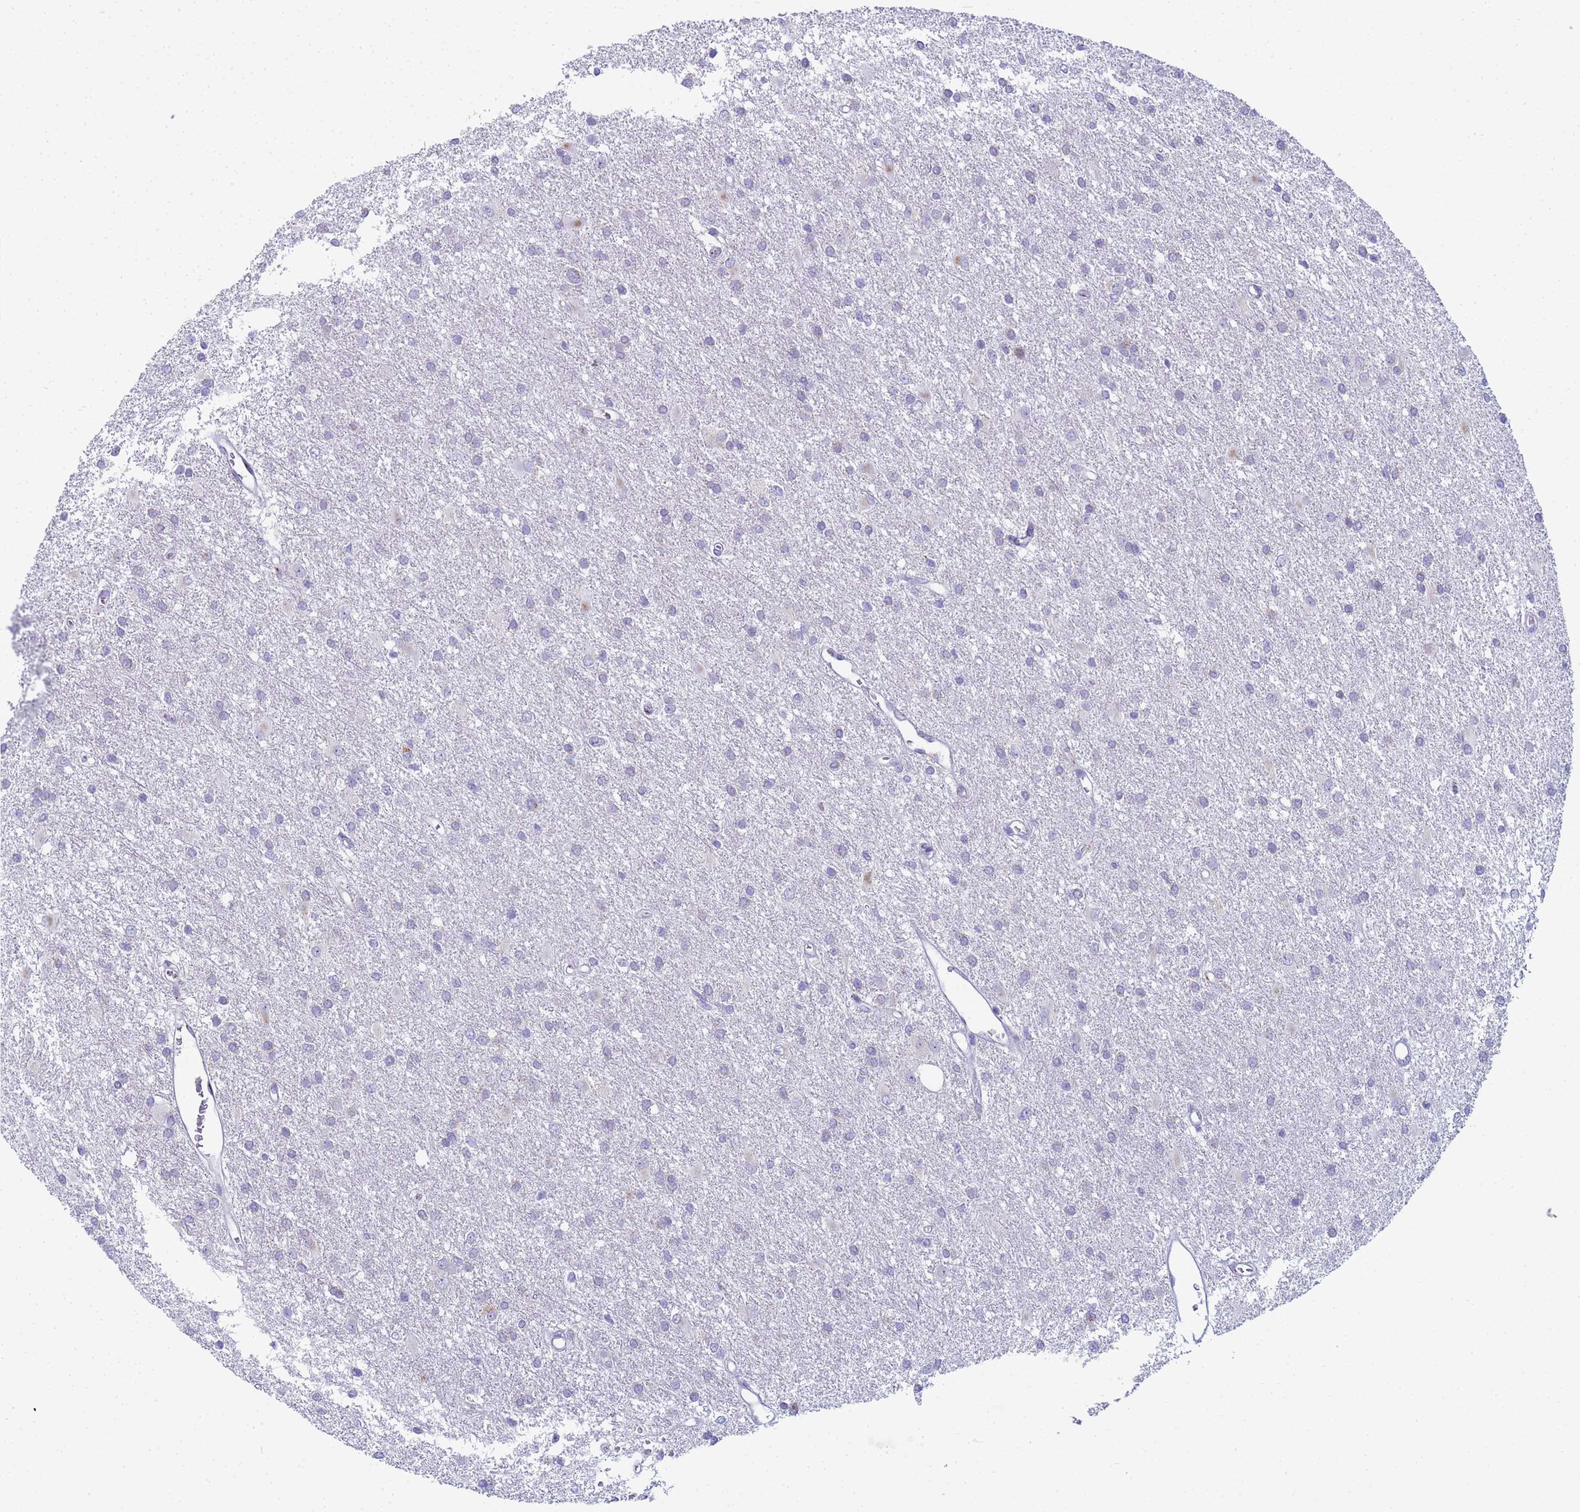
{"staining": {"intensity": "negative", "quantity": "none", "location": "none"}, "tissue": "glioma", "cell_type": "Tumor cells", "image_type": "cancer", "snomed": [{"axis": "morphology", "description": "Glioma, malignant, High grade"}, {"axis": "topography", "description": "Brain"}], "caption": "Micrograph shows no protein positivity in tumor cells of glioma tissue. The staining is performed using DAB brown chromogen with nuclei counter-stained in using hematoxylin.", "gene": "CR1", "patient": {"sex": "female", "age": 50}}